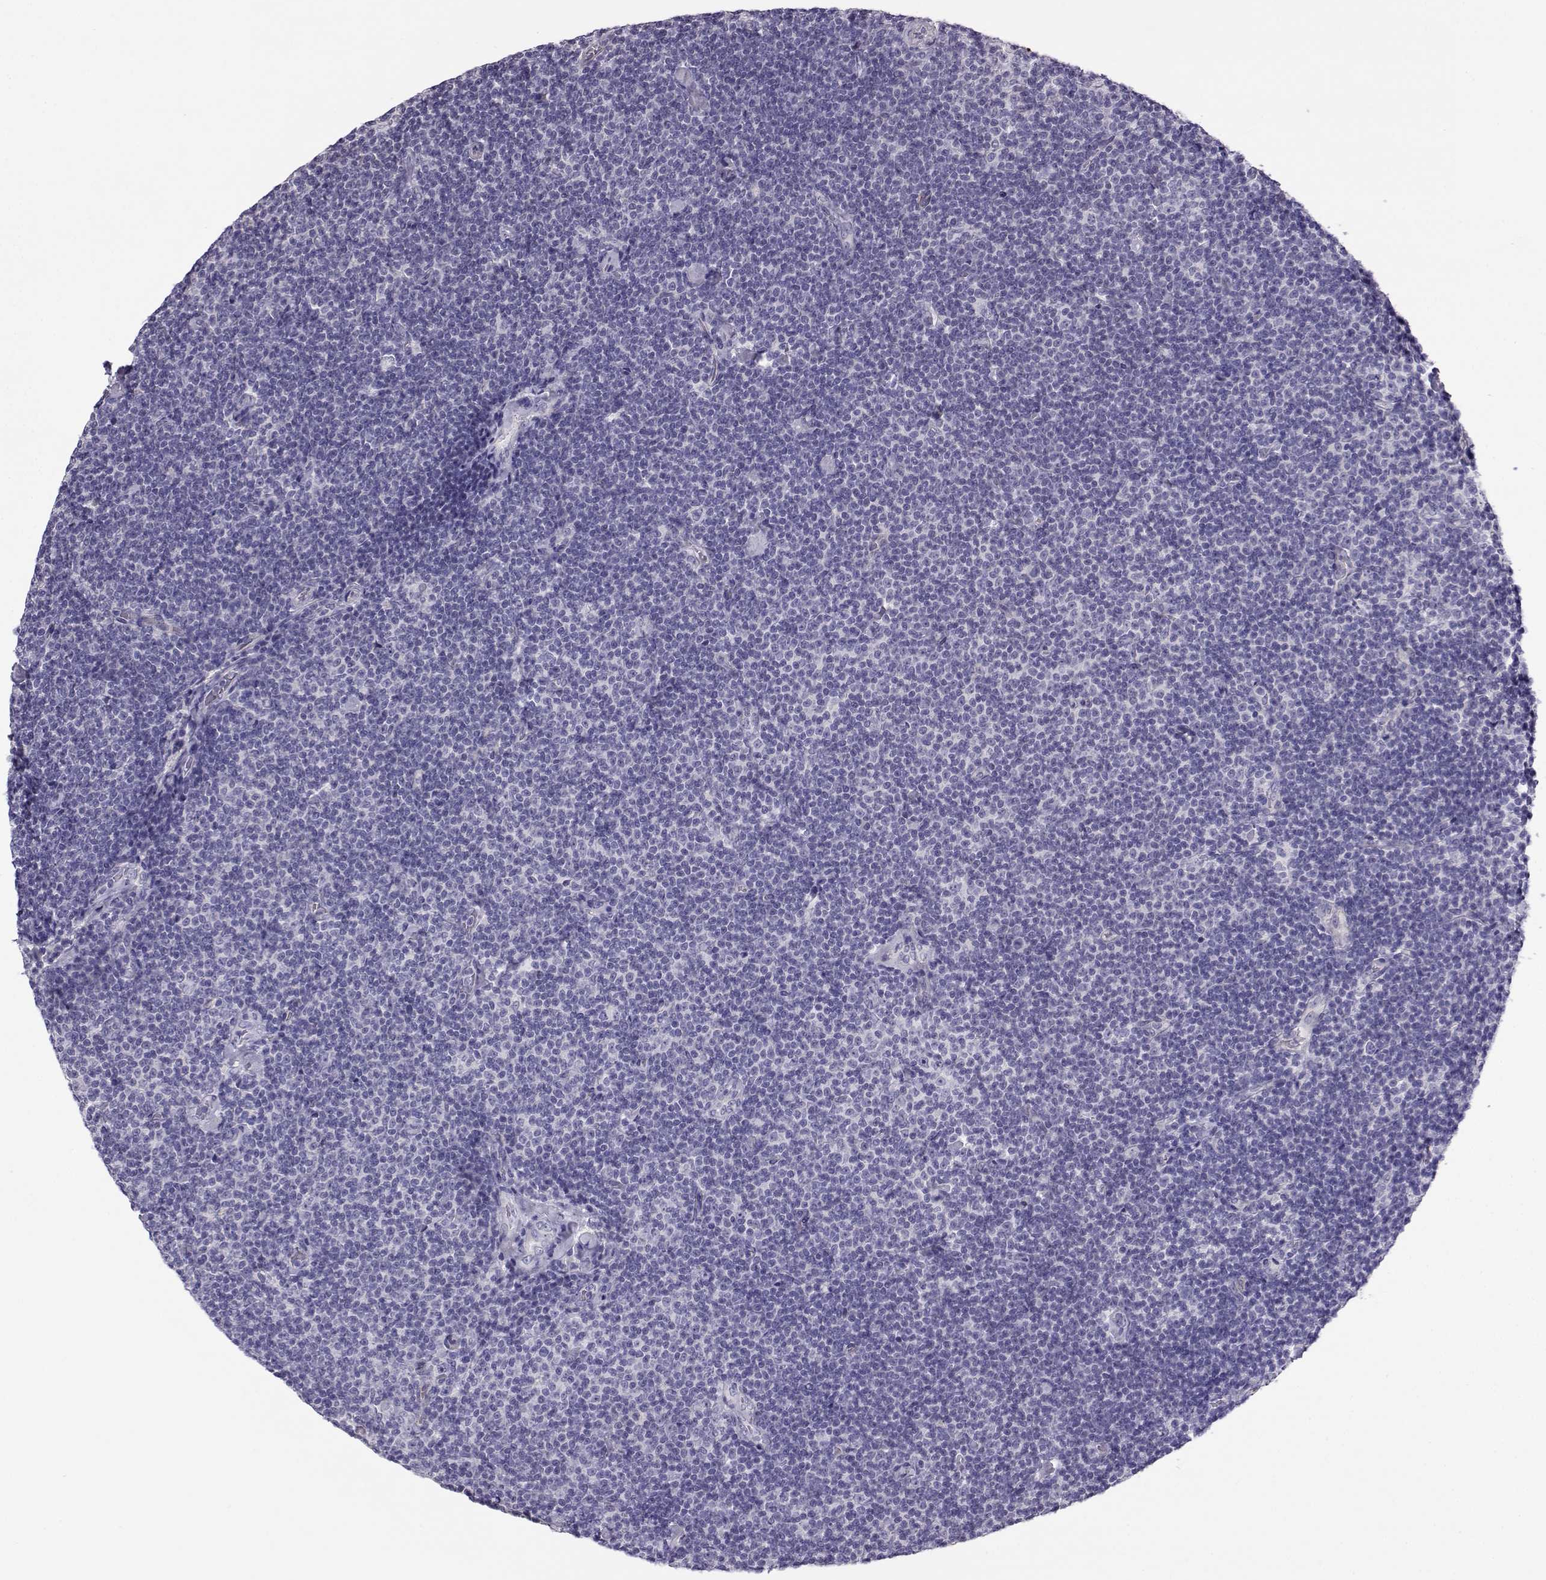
{"staining": {"intensity": "negative", "quantity": "none", "location": "none"}, "tissue": "lymphoma", "cell_type": "Tumor cells", "image_type": "cancer", "snomed": [{"axis": "morphology", "description": "Malignant lymphoma, non-Hodgkin's type, Low grade"}, {"axis": "topography", "description": "Lymph node"}], "caption": "Immunohistochemical staining of low-grade malignant lymphoma, non-Hodgkin's type reveals no significant expression in tumor cells. The staining is performed using DAB (3,3'-diaminobenzidine) brown chromogen with nuclei counter-stained in using hematoxylin.", "gene": "ENDOU", "patient": {"sex": "male", "age": 81}}